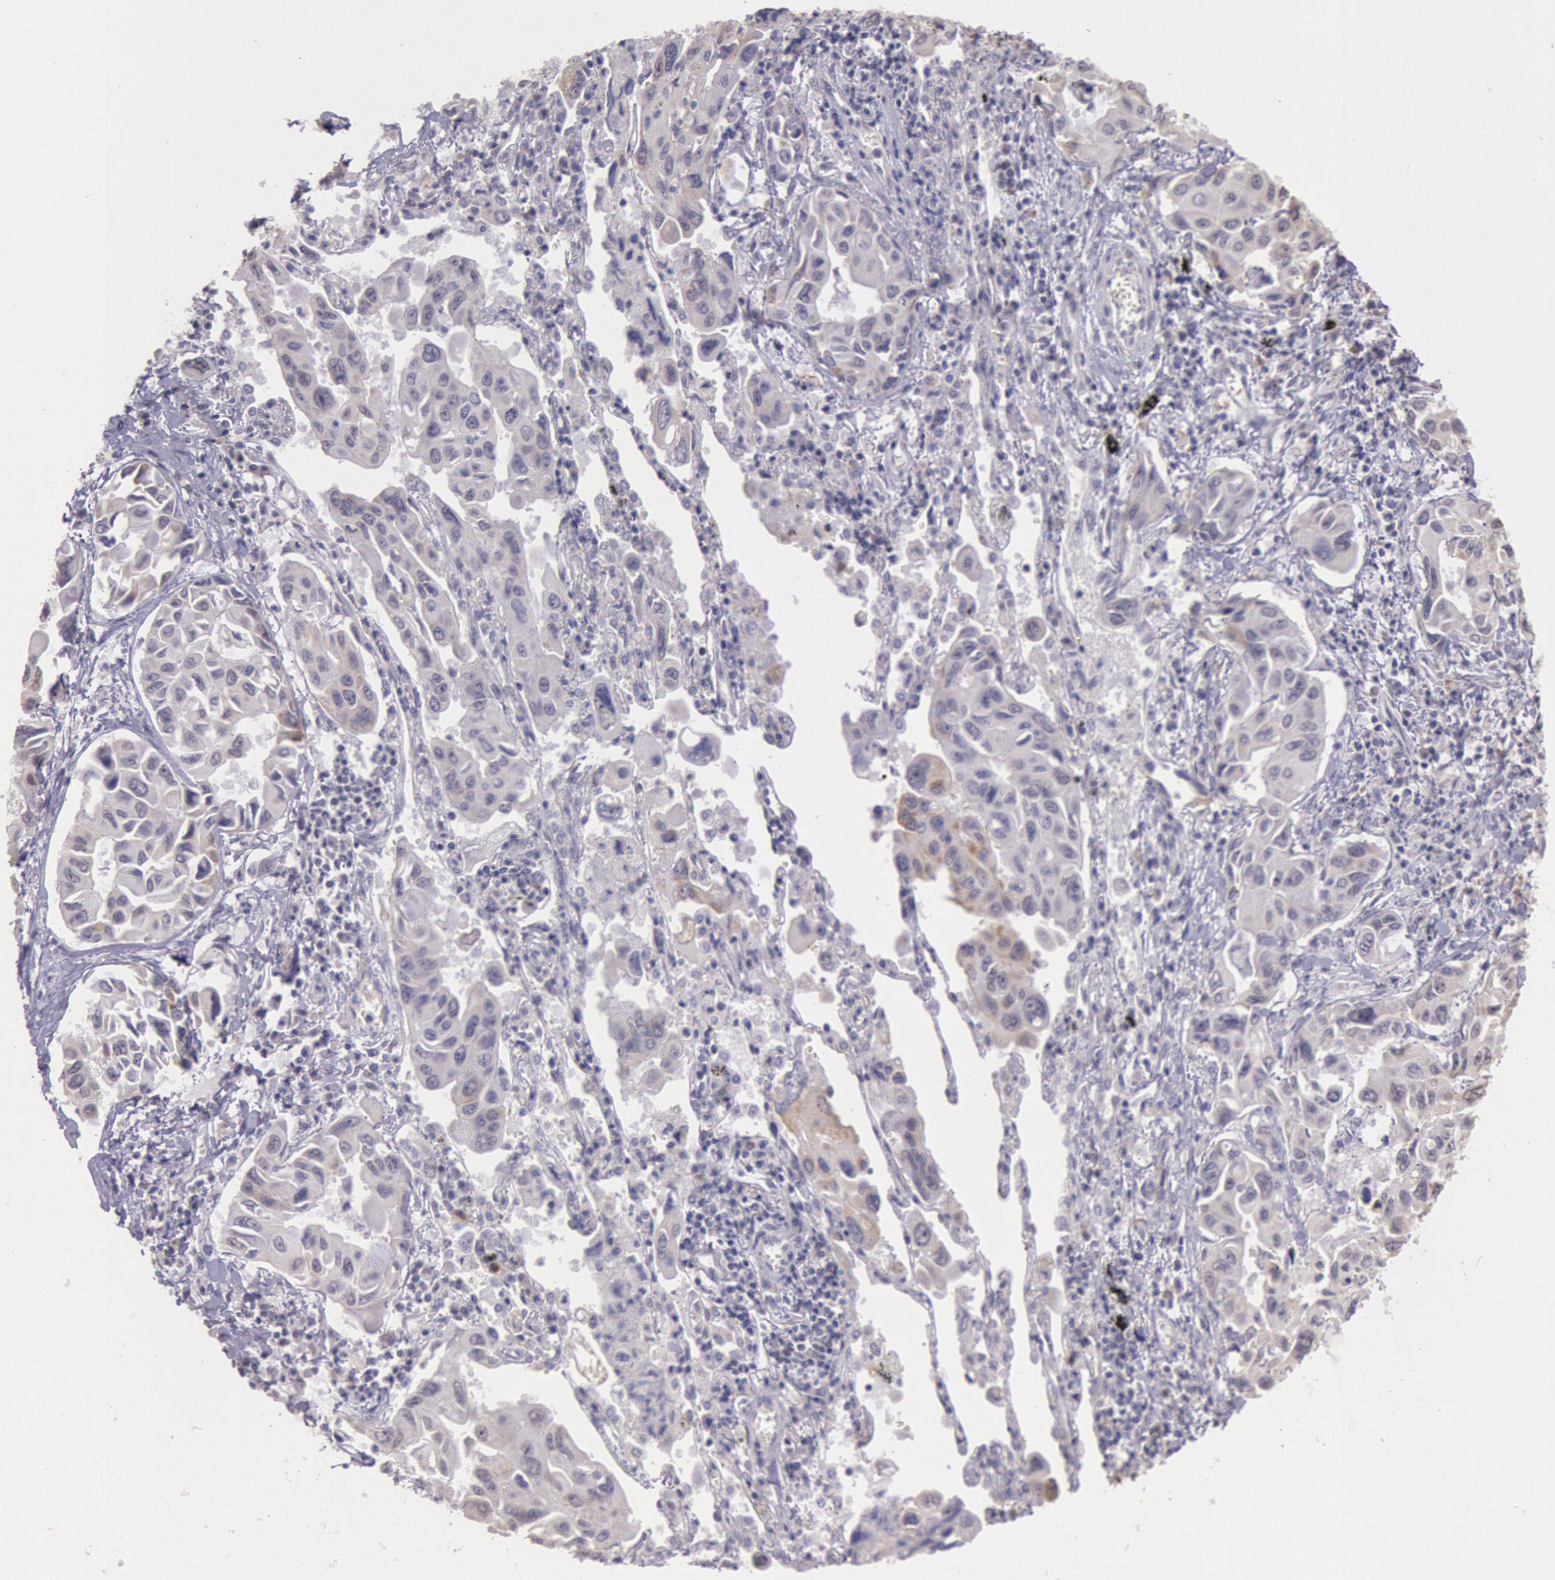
{"staining": {"intensity": "weak", "quantity": ">75%", "location": "cytoplasmic/membranous"}, "tissue": "lung cancer", "cell_type": "Tumor cells", "image_type": "cancer", "snomed": [{"axis": "morphology", "description": "Adenocarcinoma, NOS"}, {"axis": "topography", "description": "Lung"}], "caption": "Adenocarcinoma (lung) was stained to show a protein in brown. There is low levels of weak cytoplasmic/membranous positivity in approximately >75% of tumor cells. Using DAB (3,3'-diaminobenzidine) (brown) and hematoxylin (blue) stains, captured at high magnification using brightfield microscopy.", "gene": "FRMD6", "patient": {"sex": "male", "age": 64}}